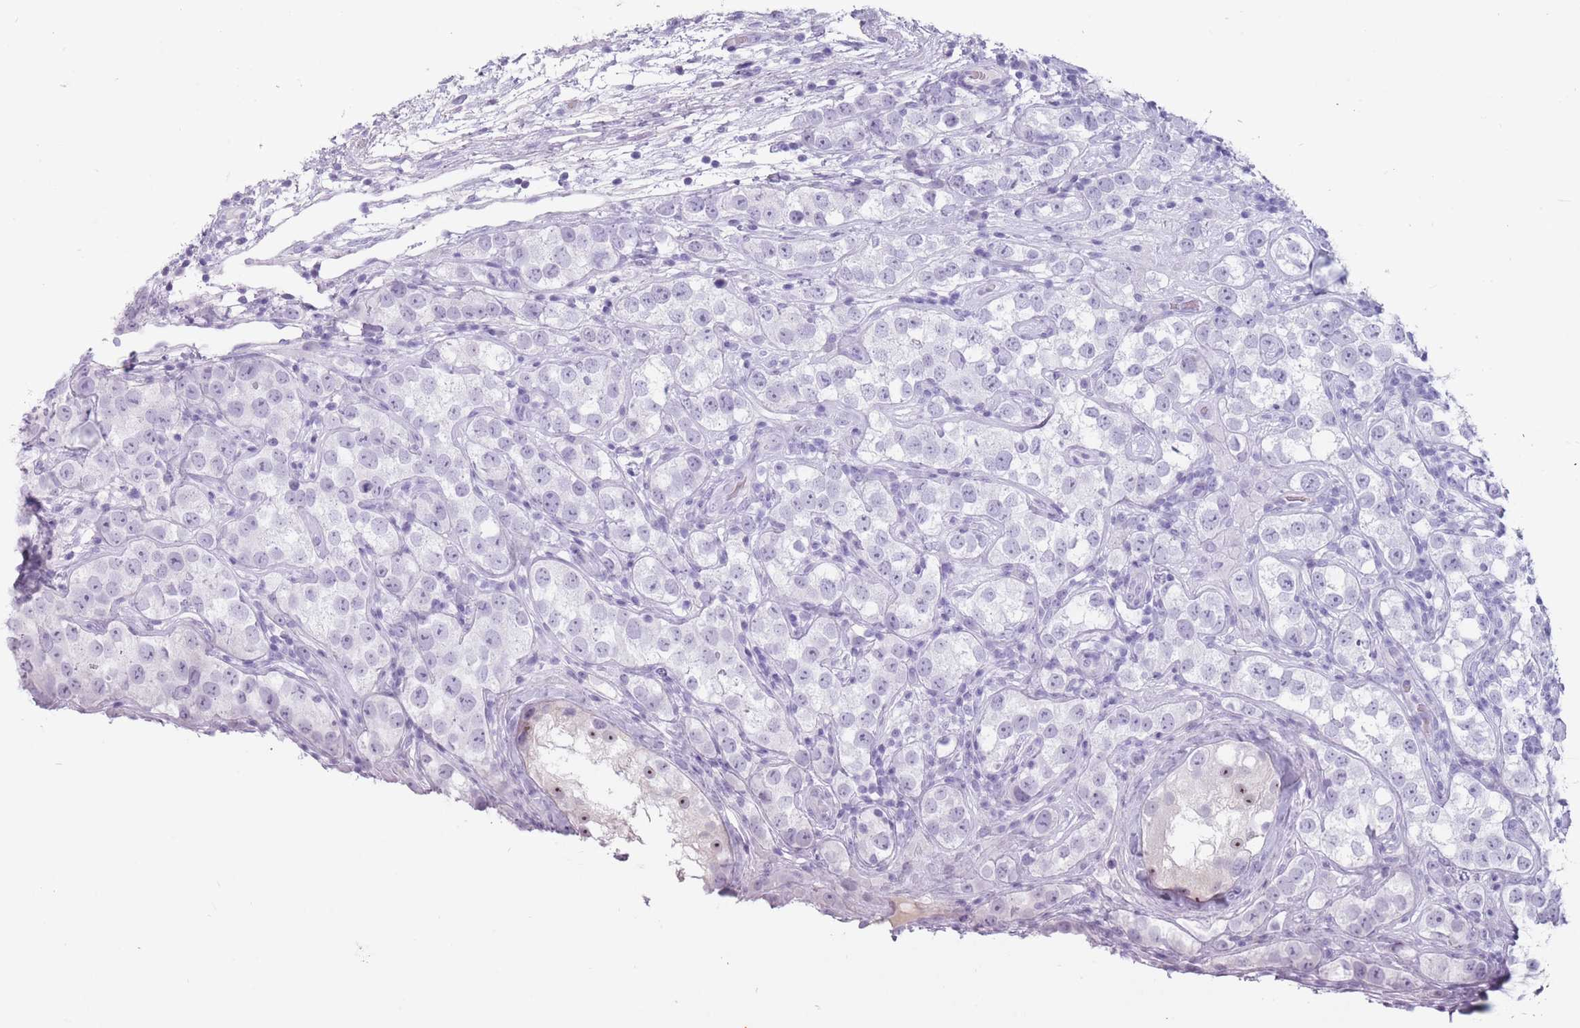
{"staining": {"intensity": "negative", "quantity": "none", "location": "none"}, "tissue": "testis cancer", "cell_type": "Tumor cells", "image_type": "cancer", "snomed": [{"axis": "morphology", "description": "Seminoma, NOS"}, {"axis": "topography", "description": "Testis"}], "caption": "Tumor cells show no significant protein expression in testis cancer (seminoma).", "gene": "PNMA3", "patient": {"sex": "male", "age": 28}}